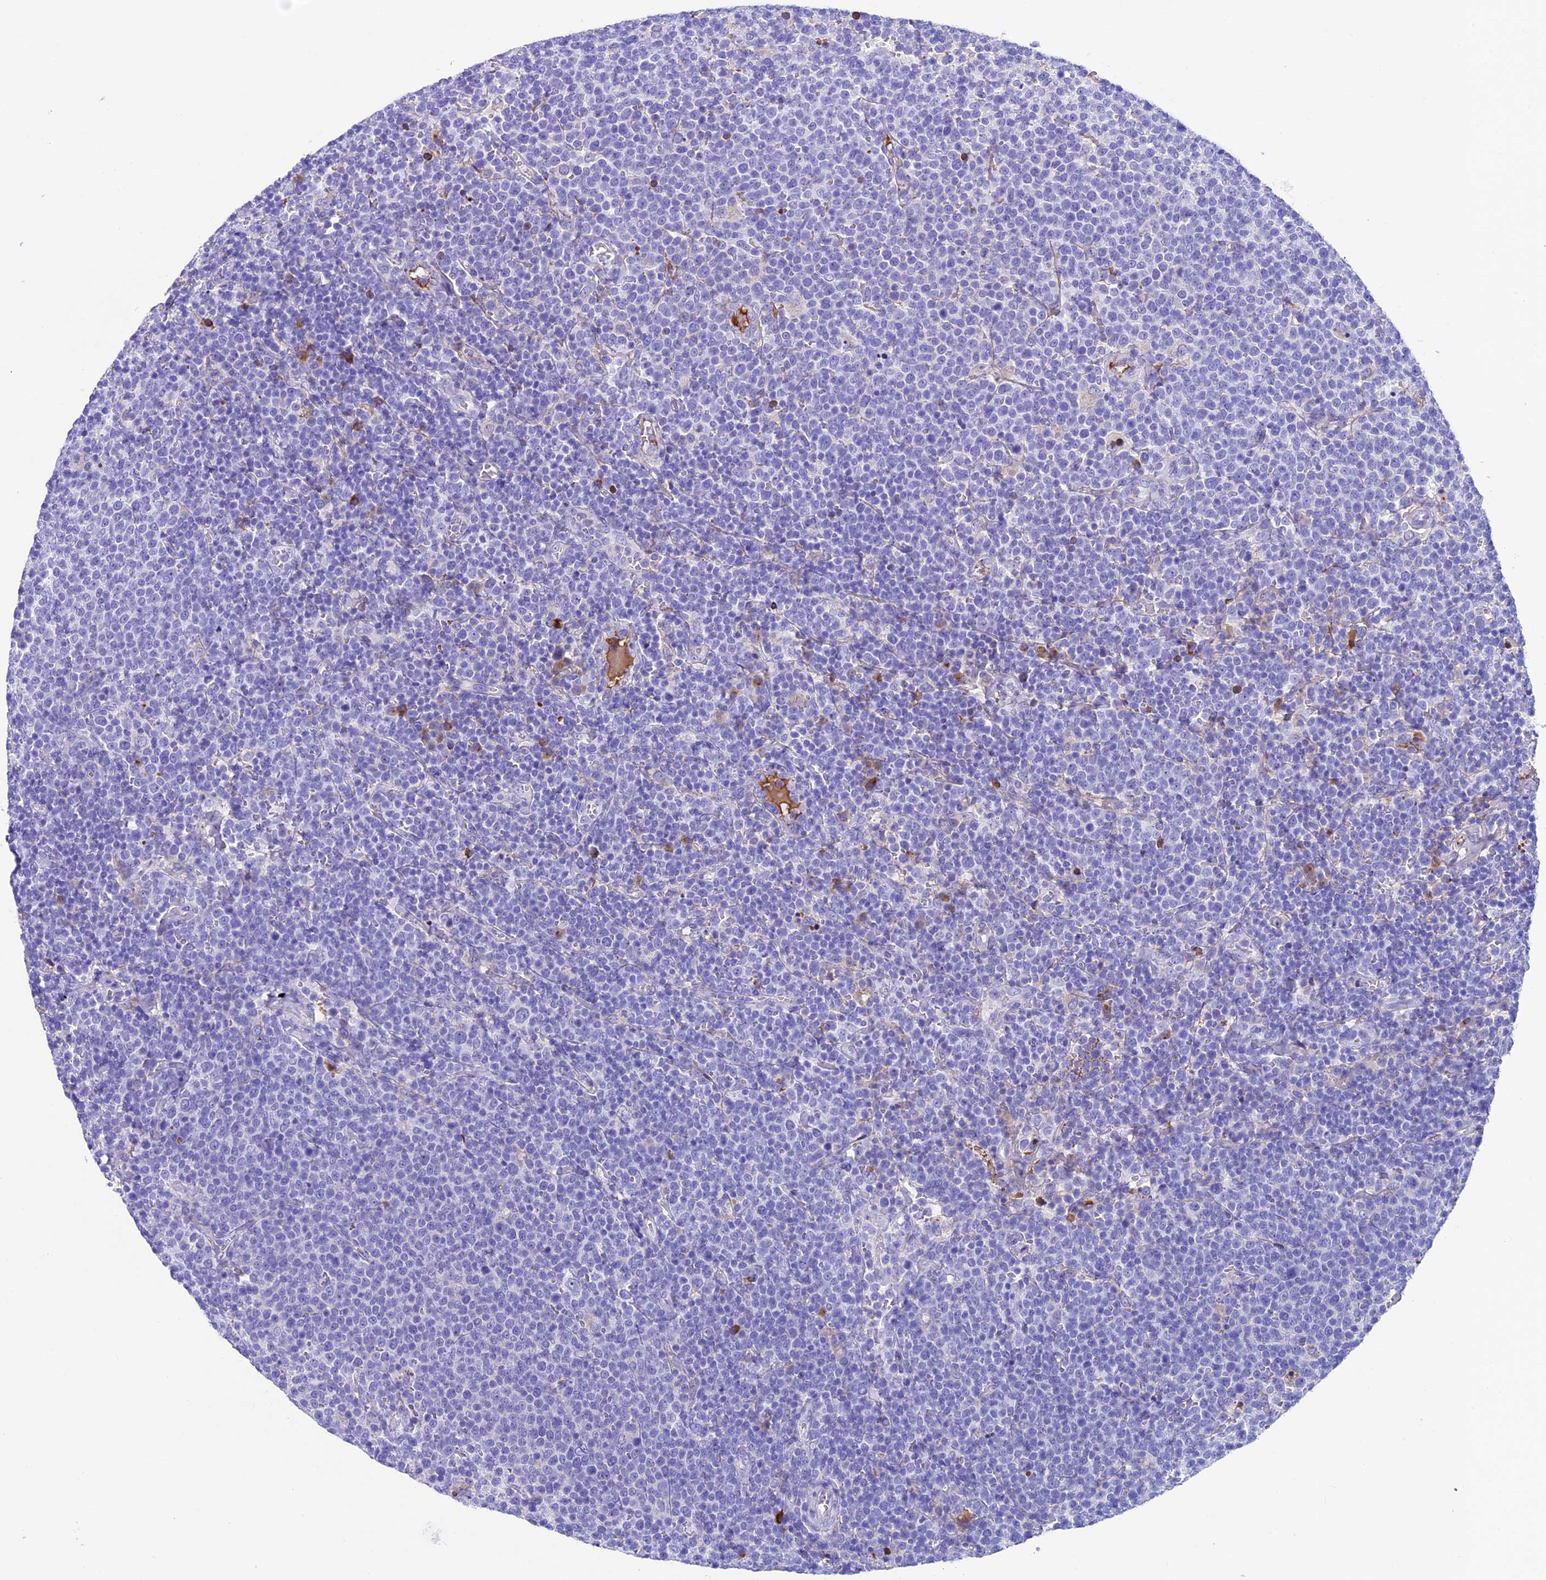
{"staining": {"intensity": "negative", "quantity": "none", "location": "none"}, "tissue": "lymphoma", "cell_type": "Tumor cells", "image_type": "cancer", "snomed": [{"axis": "morphology", "description": "Malignant lymphoma, non-Hodgkin's type, High grade"}, {"axis": "topography", "description": "Lymph node"}], "caption": "The IHC micrograph has no significant expression in tumor cells of lymphoma tissue. (DAB immunohistochemistry (IHC) visualized using brightfield microscopy, high magnification).", "gene": "IGSF6", "patient": {"sex": "male", "age": 61}}